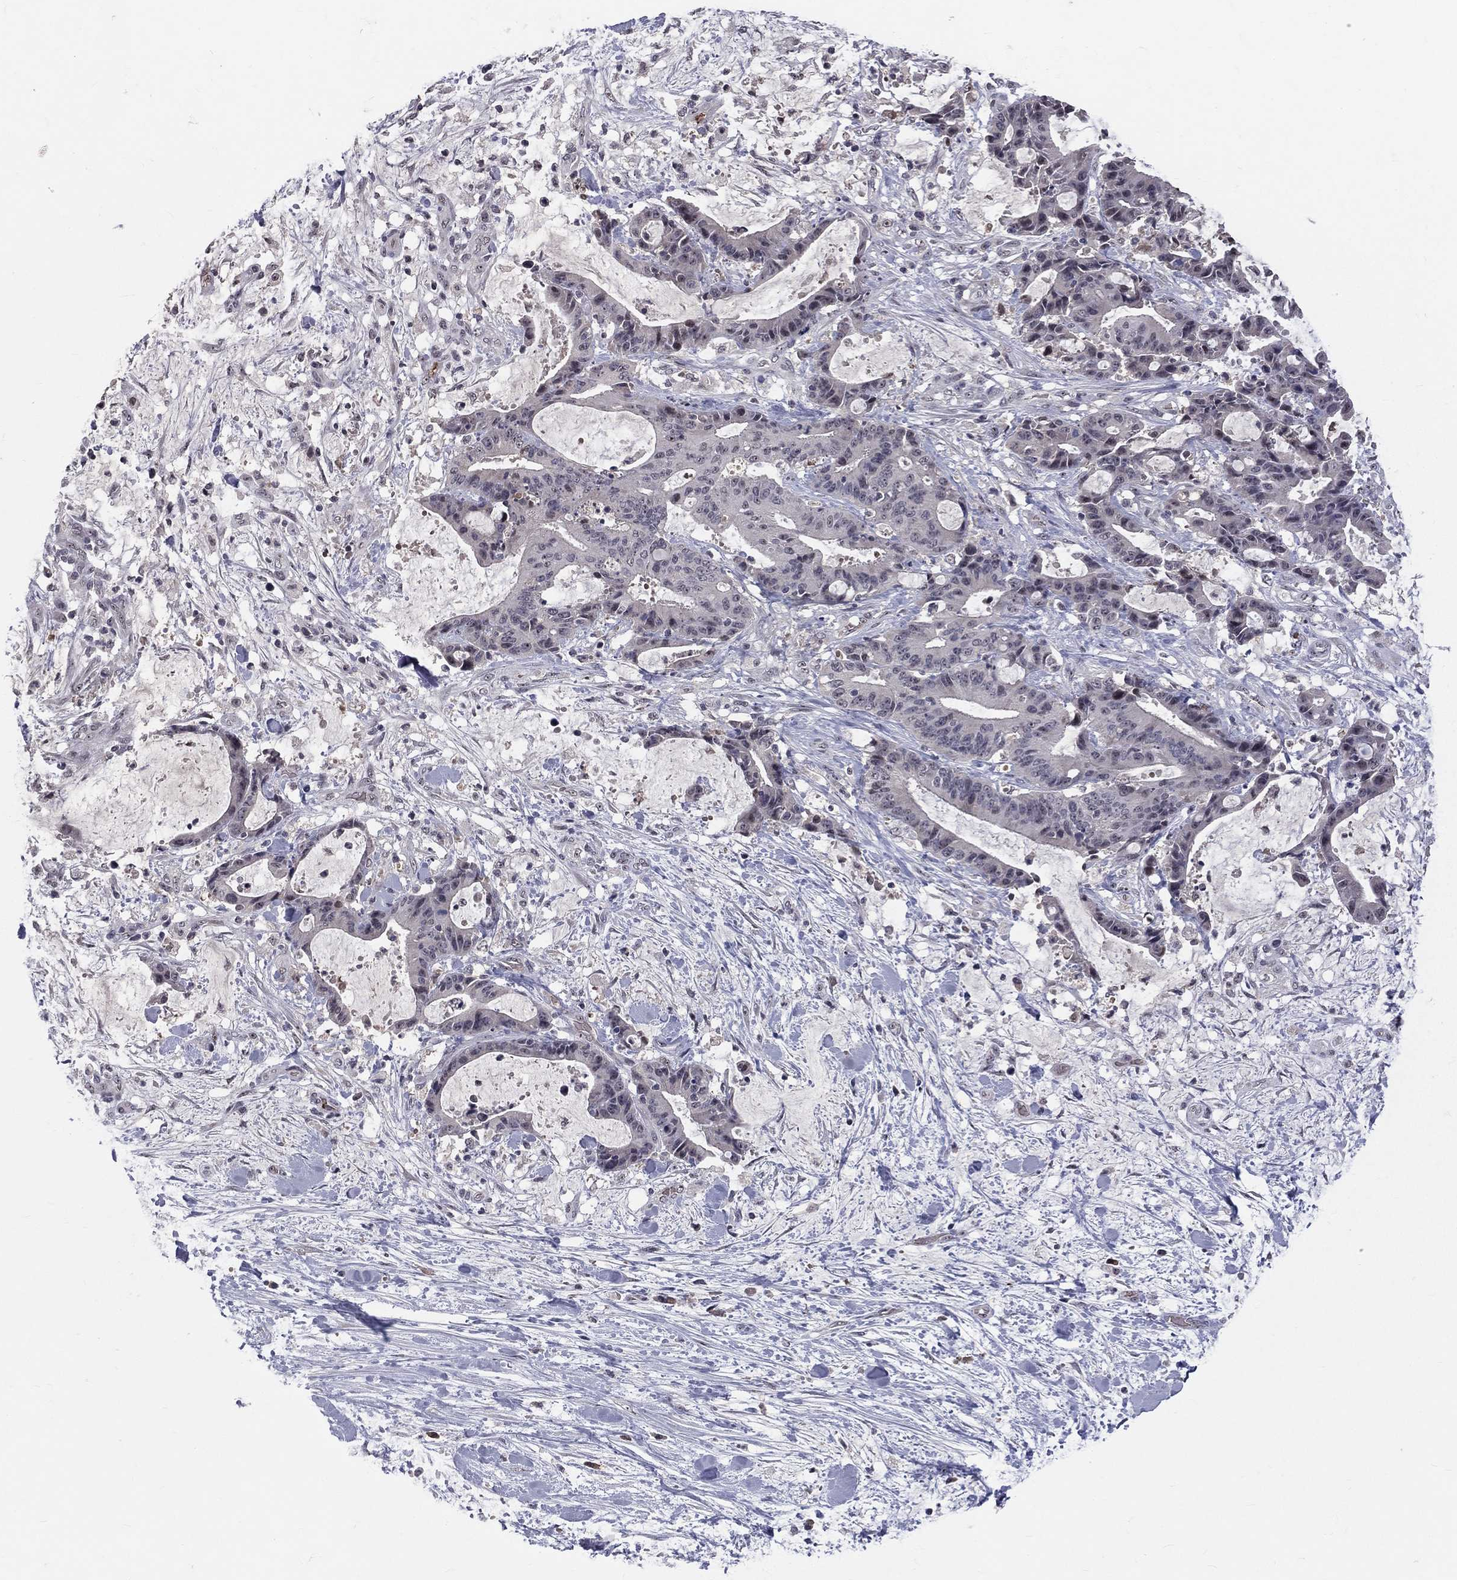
{"staining": {"intensity": "negative", "quantity": "none", "location": "none"}, "tissue": "liver cancer", "cell_type": "Tumor cells", "image_type": "cancer", "snomed": [{"axis": "morphology", "description": "Cholangiocarcinoma"}, {"axis": "topography", "description": "Liver"}], "caption": "This is a micrograph of immunohistochemistry staining of cholangiocarcinoma (liver), which shows no staining in tumor cells.", "gene": "DSG4", "patient": {"sex": "female", "age": 73}}